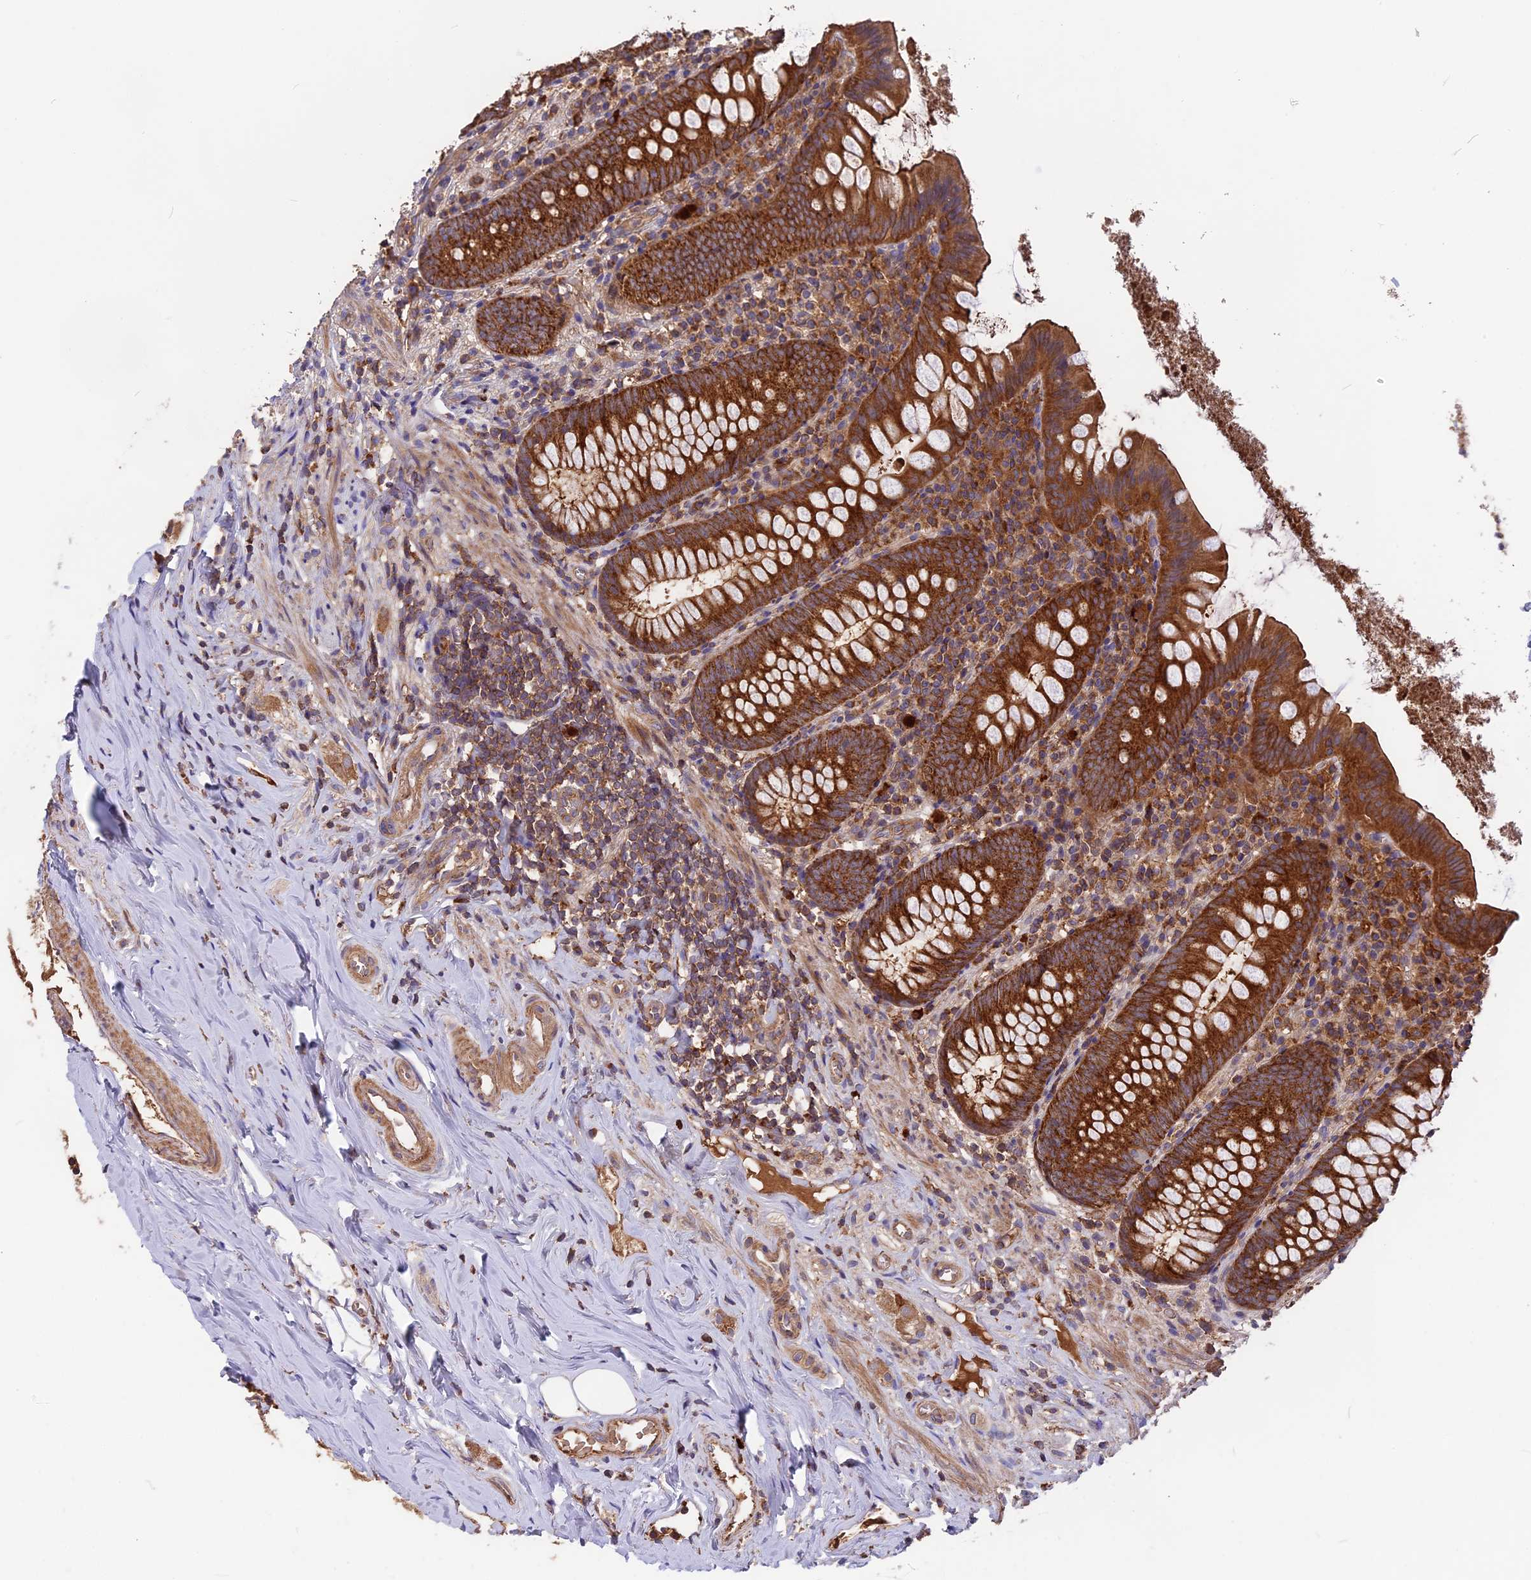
{"staining": {"intensity": "strong", "quantity": ">75%", "location": "cytoplasmic/membranous"}, "tissue": "appendix", "cell_type": "Glandular cells", "image_type": "normal", "snomed": [{"axis": "morphology", "description": "Normal tissue, NOS"}, {"axis": "topography", "description": "Appendix"}], "caption": "Appendix stained with DAB immunohistochemistry (IHC) exhibits high levels of strong cytoplasmic/membranous staining in about >75% of glandular cells. Immunohistochemistry (ihc) stains the protein in brown and the nuclei are stained blue.", "gene": "NUDT8", "patient": {"sex": "female", "age": 51}}